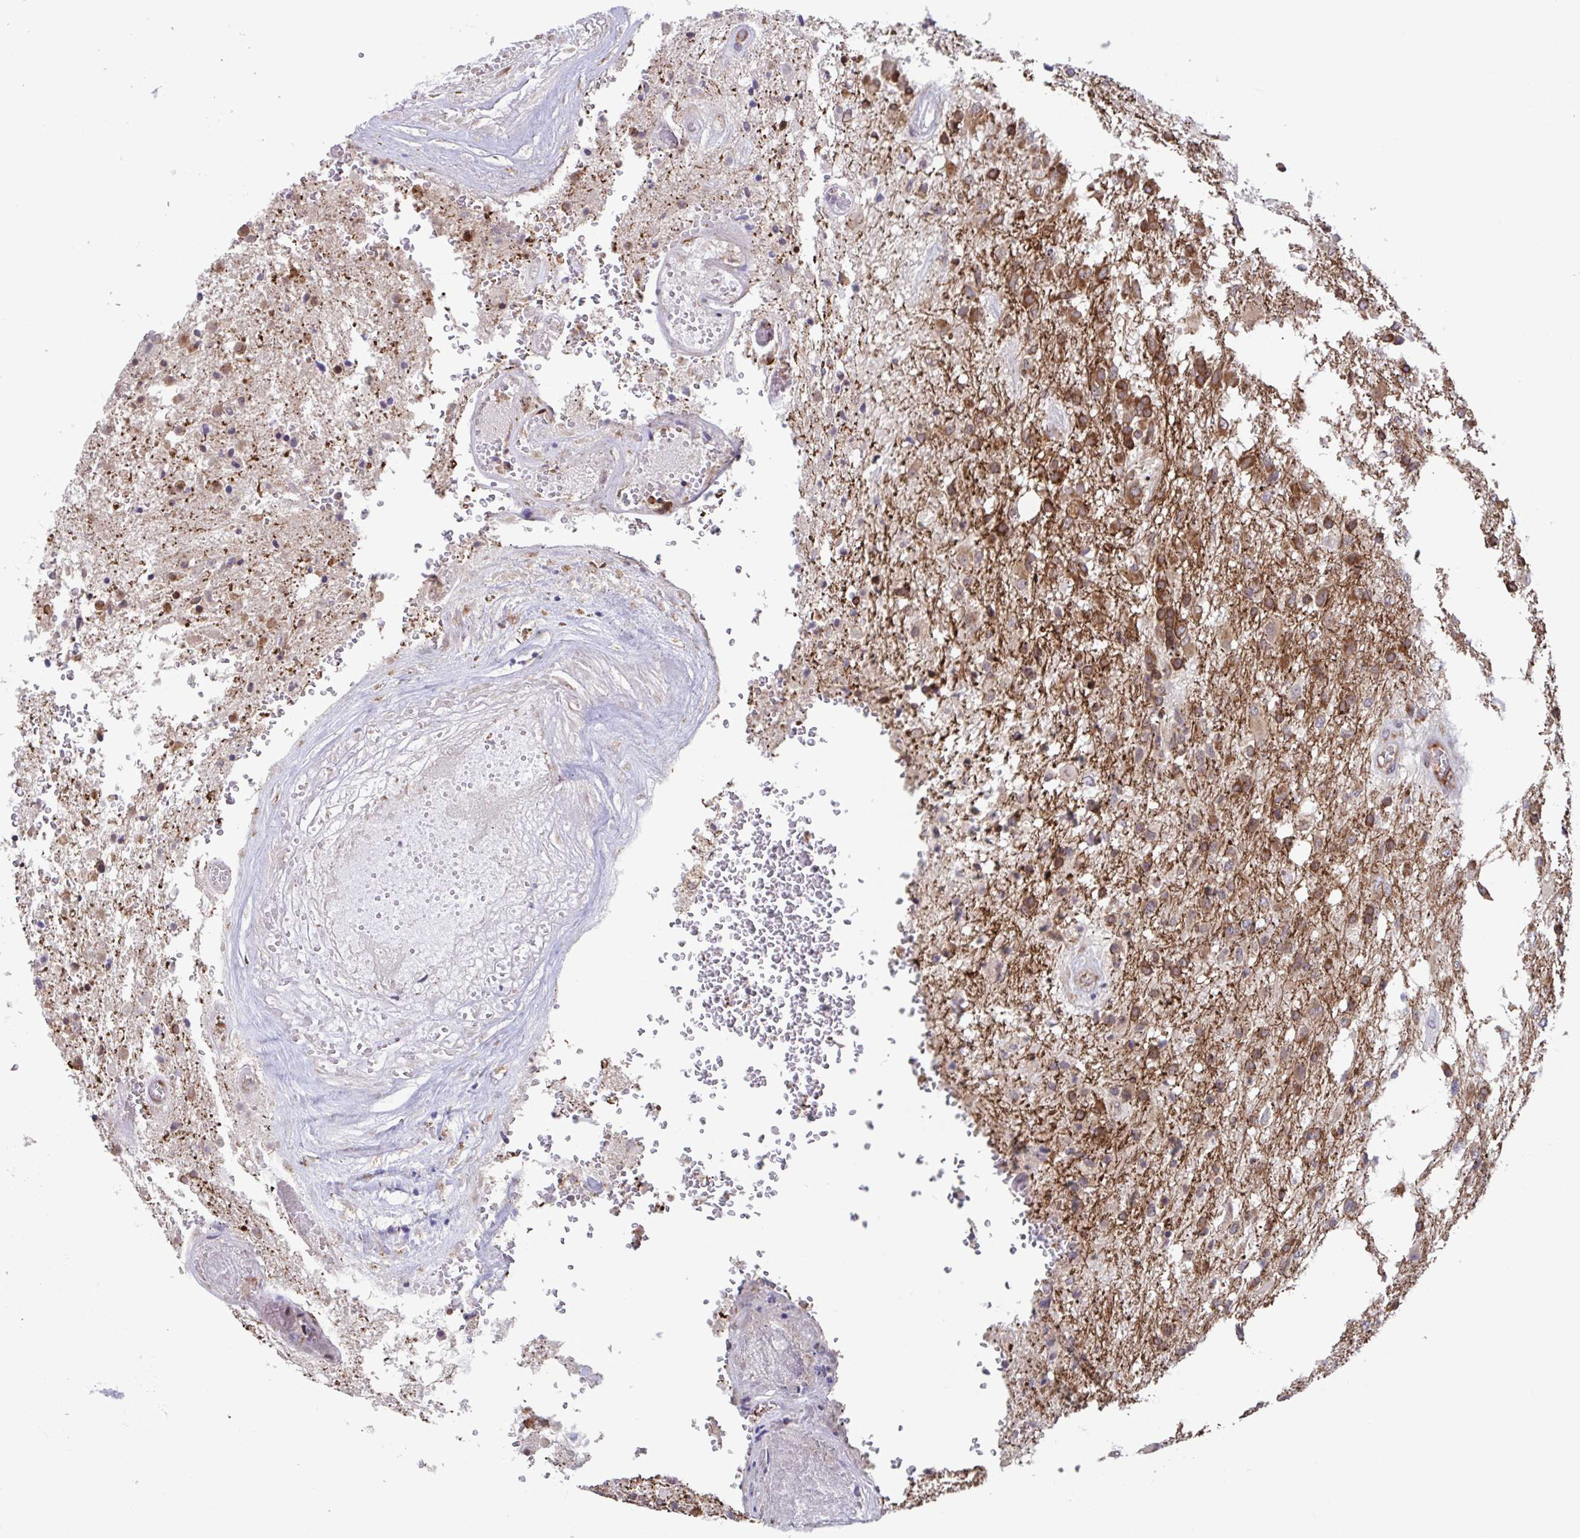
{"staining": {"intensity": "moderate", "quantity": ">75%", "location": "cytoplasmic/membranous"}, "tissue": "glioma", "cell_type": "Tumor cells", "image_type": "cancer", "snomed": [{"axis": "morphology", "description": "Glioma, malignant, High grade"}, {"axis": "topography", "description": "Brain"}], "caption": "This is an image of immunohistochemistry staining of glioma, which shows moderate positivity in the cytoplasmic/membranous of tumor cells.", "gene": "ATP5MJ", "patient": {"sex": "female", "age": 74}}